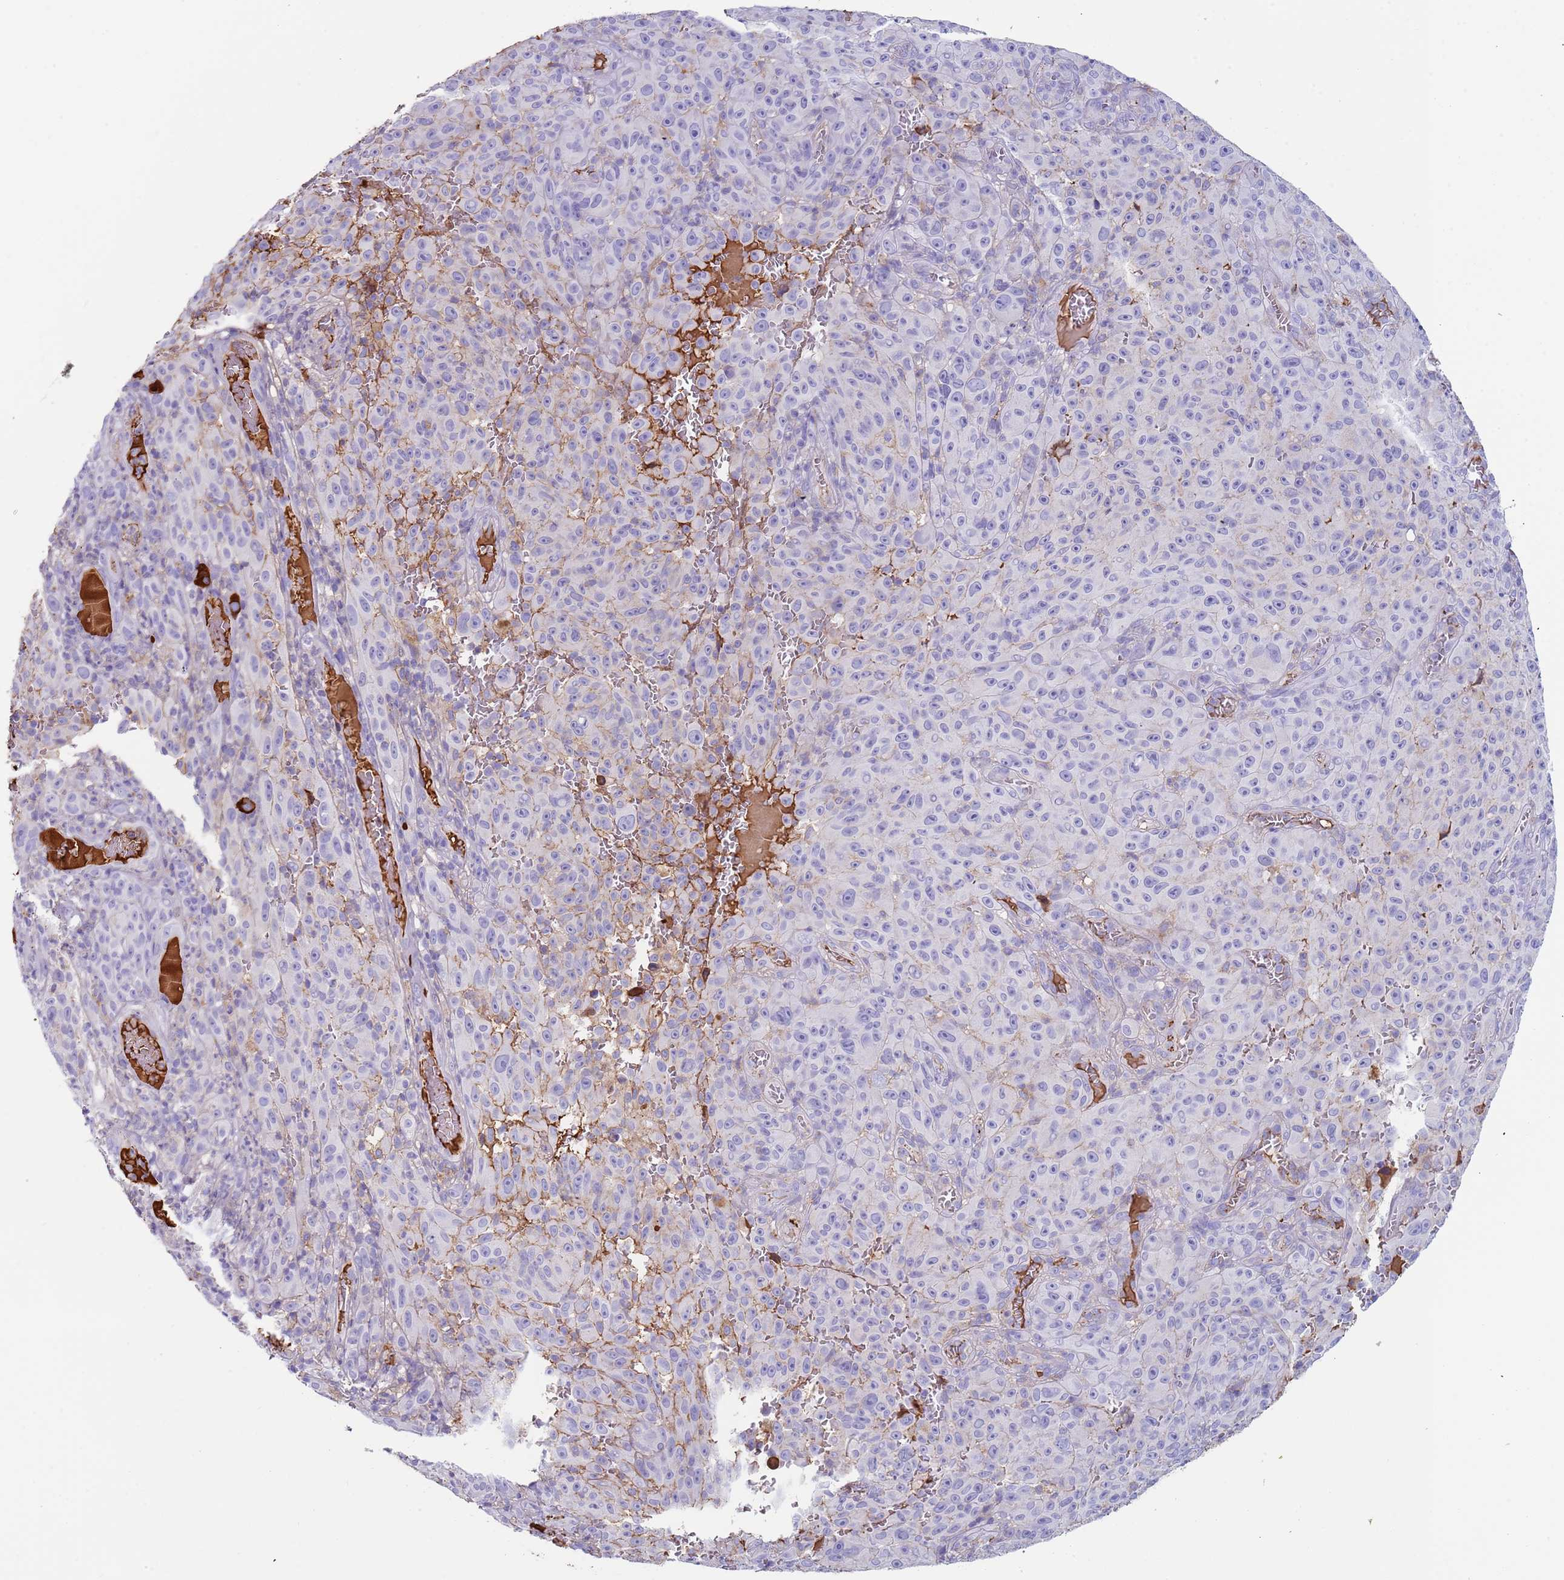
{"staining": {"intensity": "negative", "quantity": "none", "location": "none"}, "tissue": "melanoma", "cell_type": "Tumor cells", "image_type": "cancer", "snomed": [{"axis": "morphology", "description": "Malignant melanoma, NOS"}, {"axis": "topography", "description": "Skin"}], "caption": "This is an immunohistochemistry micrograph of human malignant melanoma. There is no staining in tumor cells.", "gene": "CYSLTR2", "patient": {"sex": "female", "age": 82}}